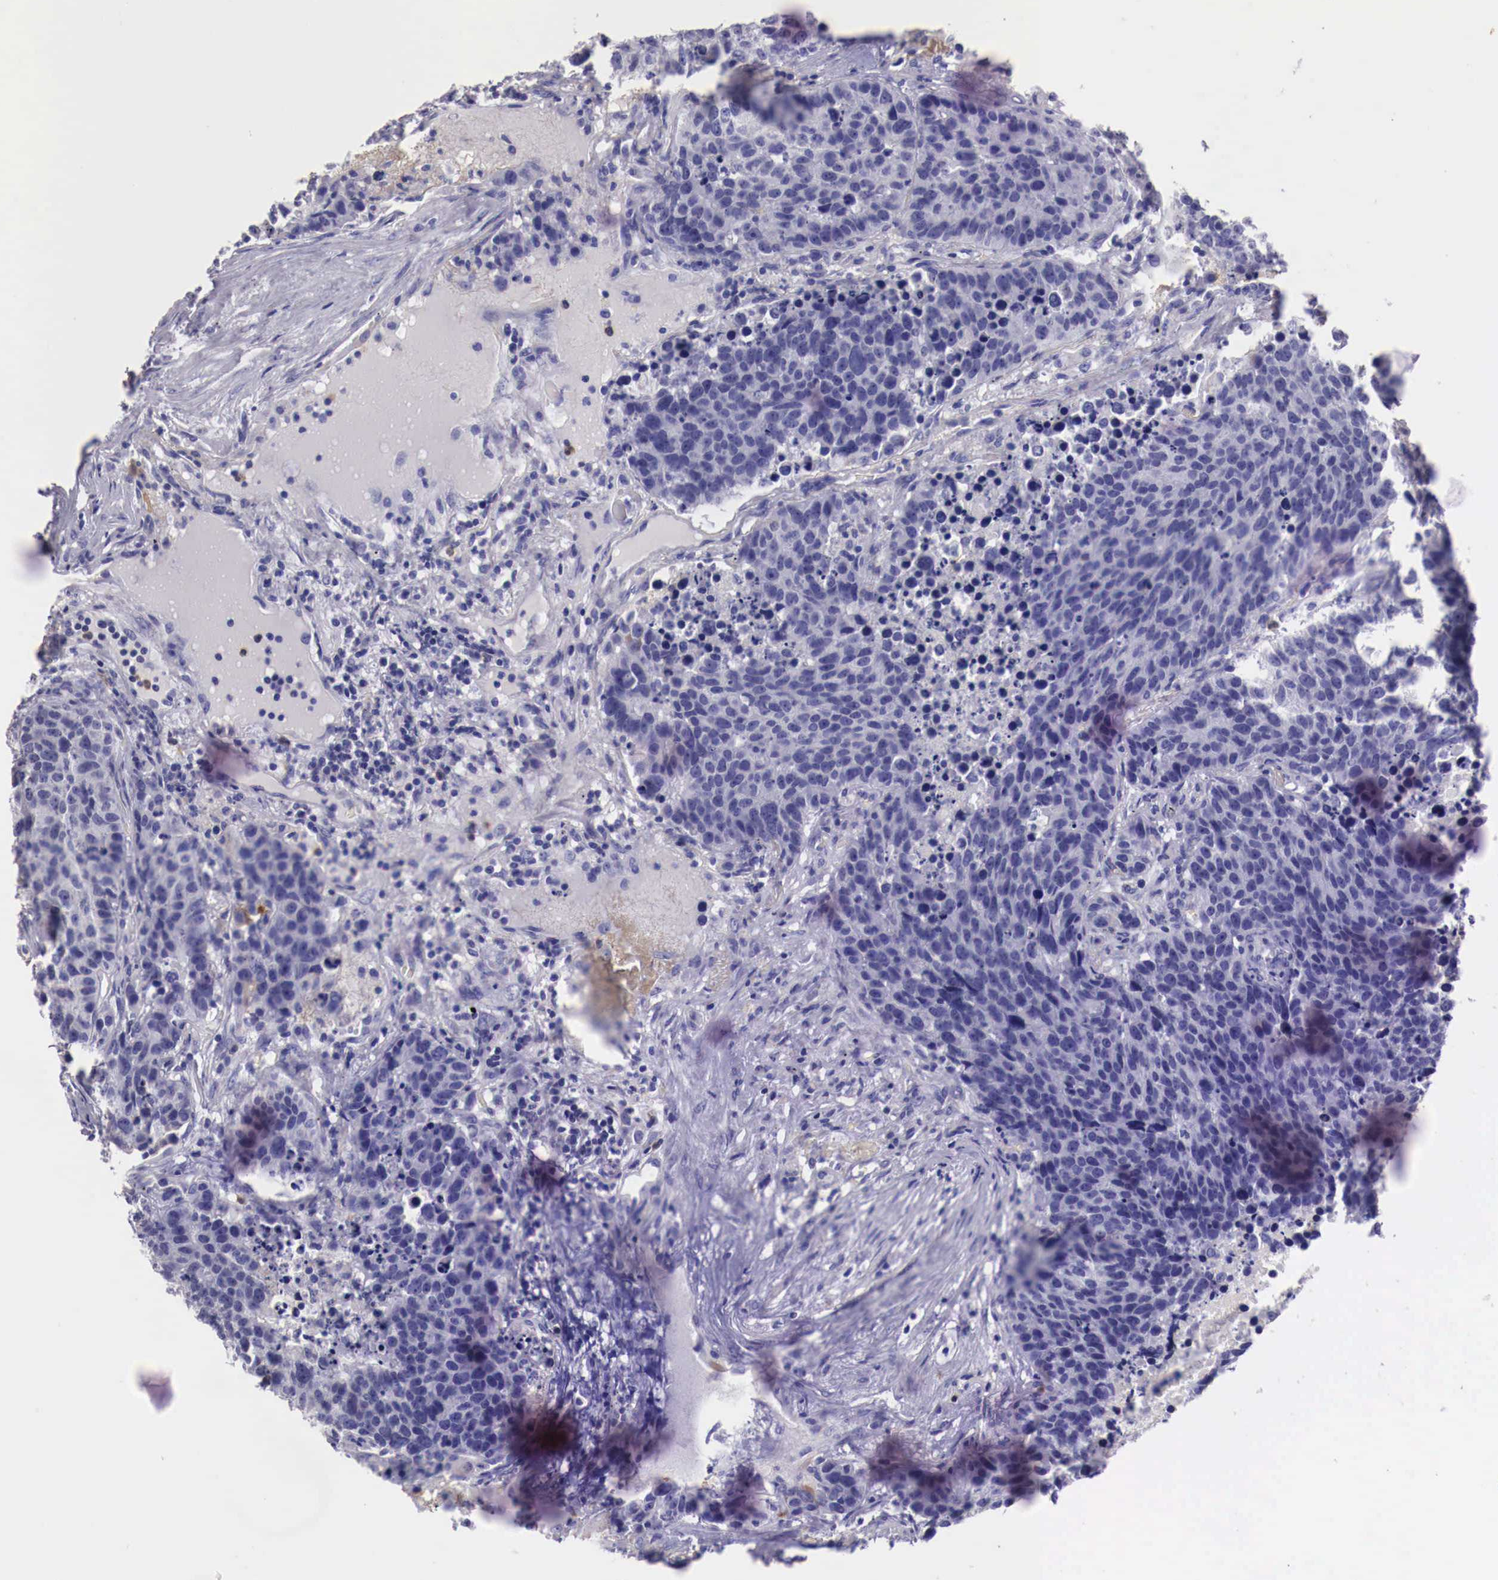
{"staining": {"intensity": "negative", "quantity": "none", "location": "none"}, "tissue": "lung cancer", "cell_type": "Tumor cells", "image_type": "cancer", "snomed": [{"axis": "morphology", "description": "Carcinoid, malignant, NOS"}, {"axis": "topography", "description": "Lung"}], "caption": "Micrograph shows no protein expression in tumor cells of malignant carcinoid (lung) tissue.", "gene": "PITPNA", "patient": {"sex": "male", "age": 60}}